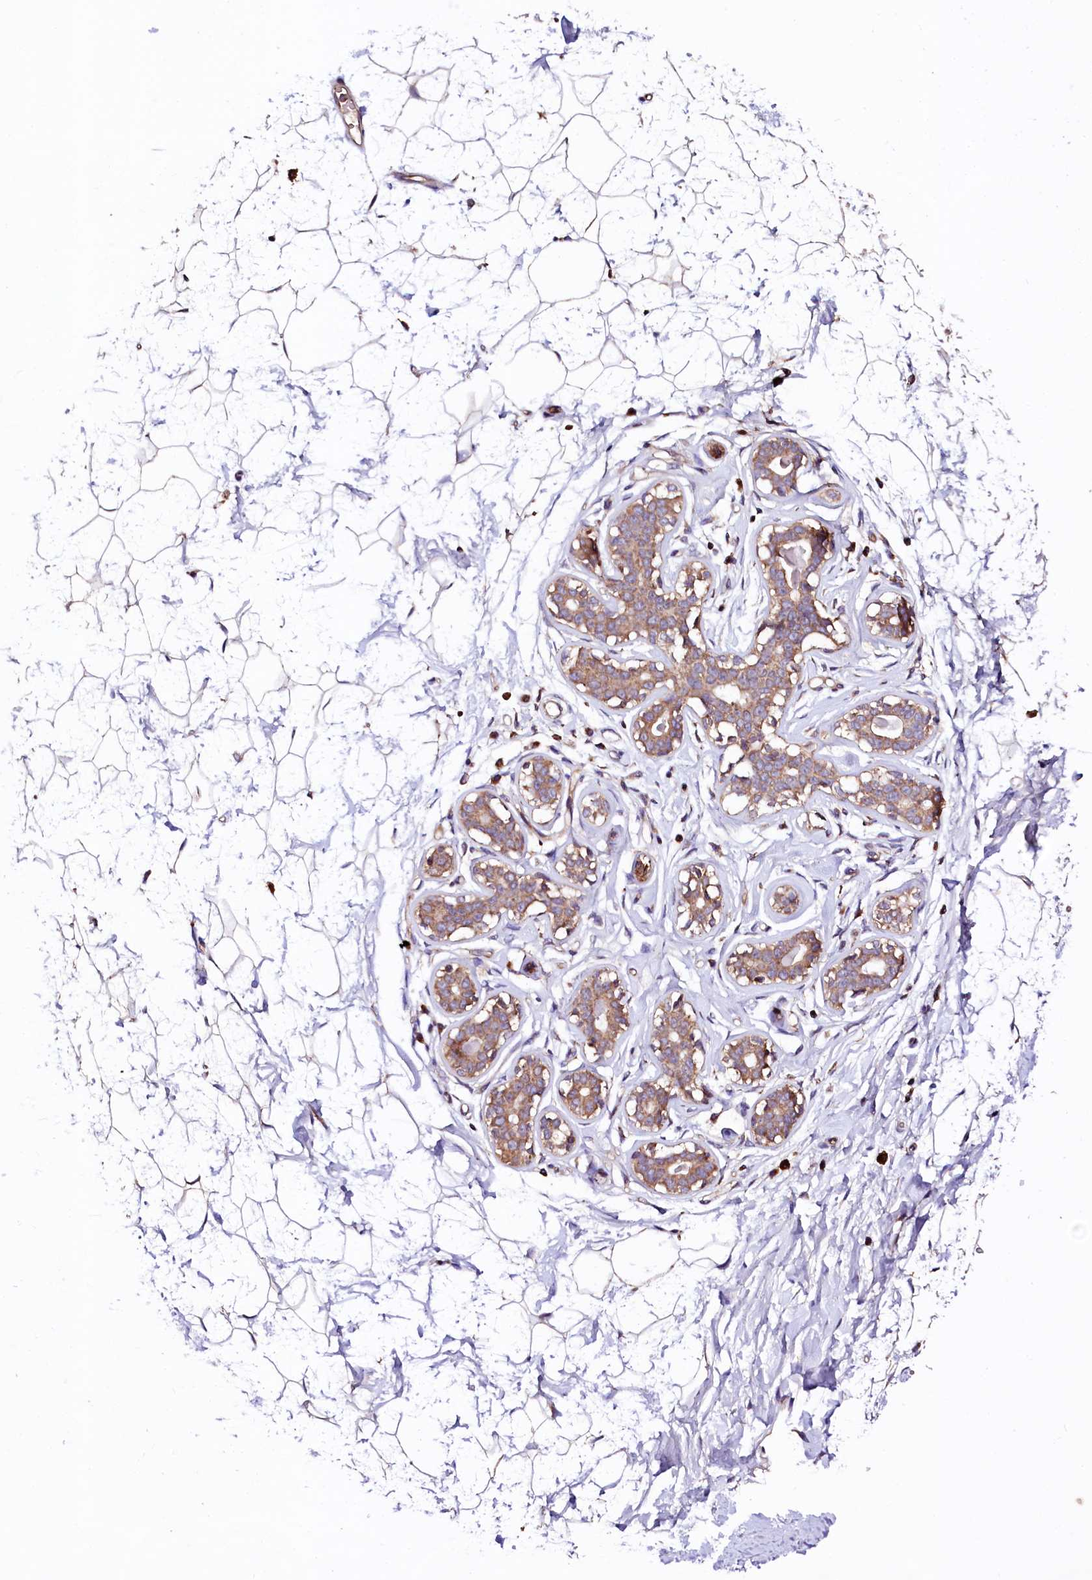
{"staining": {"intensity": "negative", "quantity": "none", "location": "none"}, "tissue": "breast", "cell_type": "Adipocytes", "image_type": "normal", "snomed": [{"axis": "morphology", "description": "Normal tissue, NOS"}, {"axis": "morphology", "description": "Adenoma, NOS"}, {"axis": "topography", "description": "Breast"}], "caption": "Adipocytes show no significant protein staining in normal breast.", "gene": "ST3GAL1", "patient": {"sex": "female", "age": 23}}